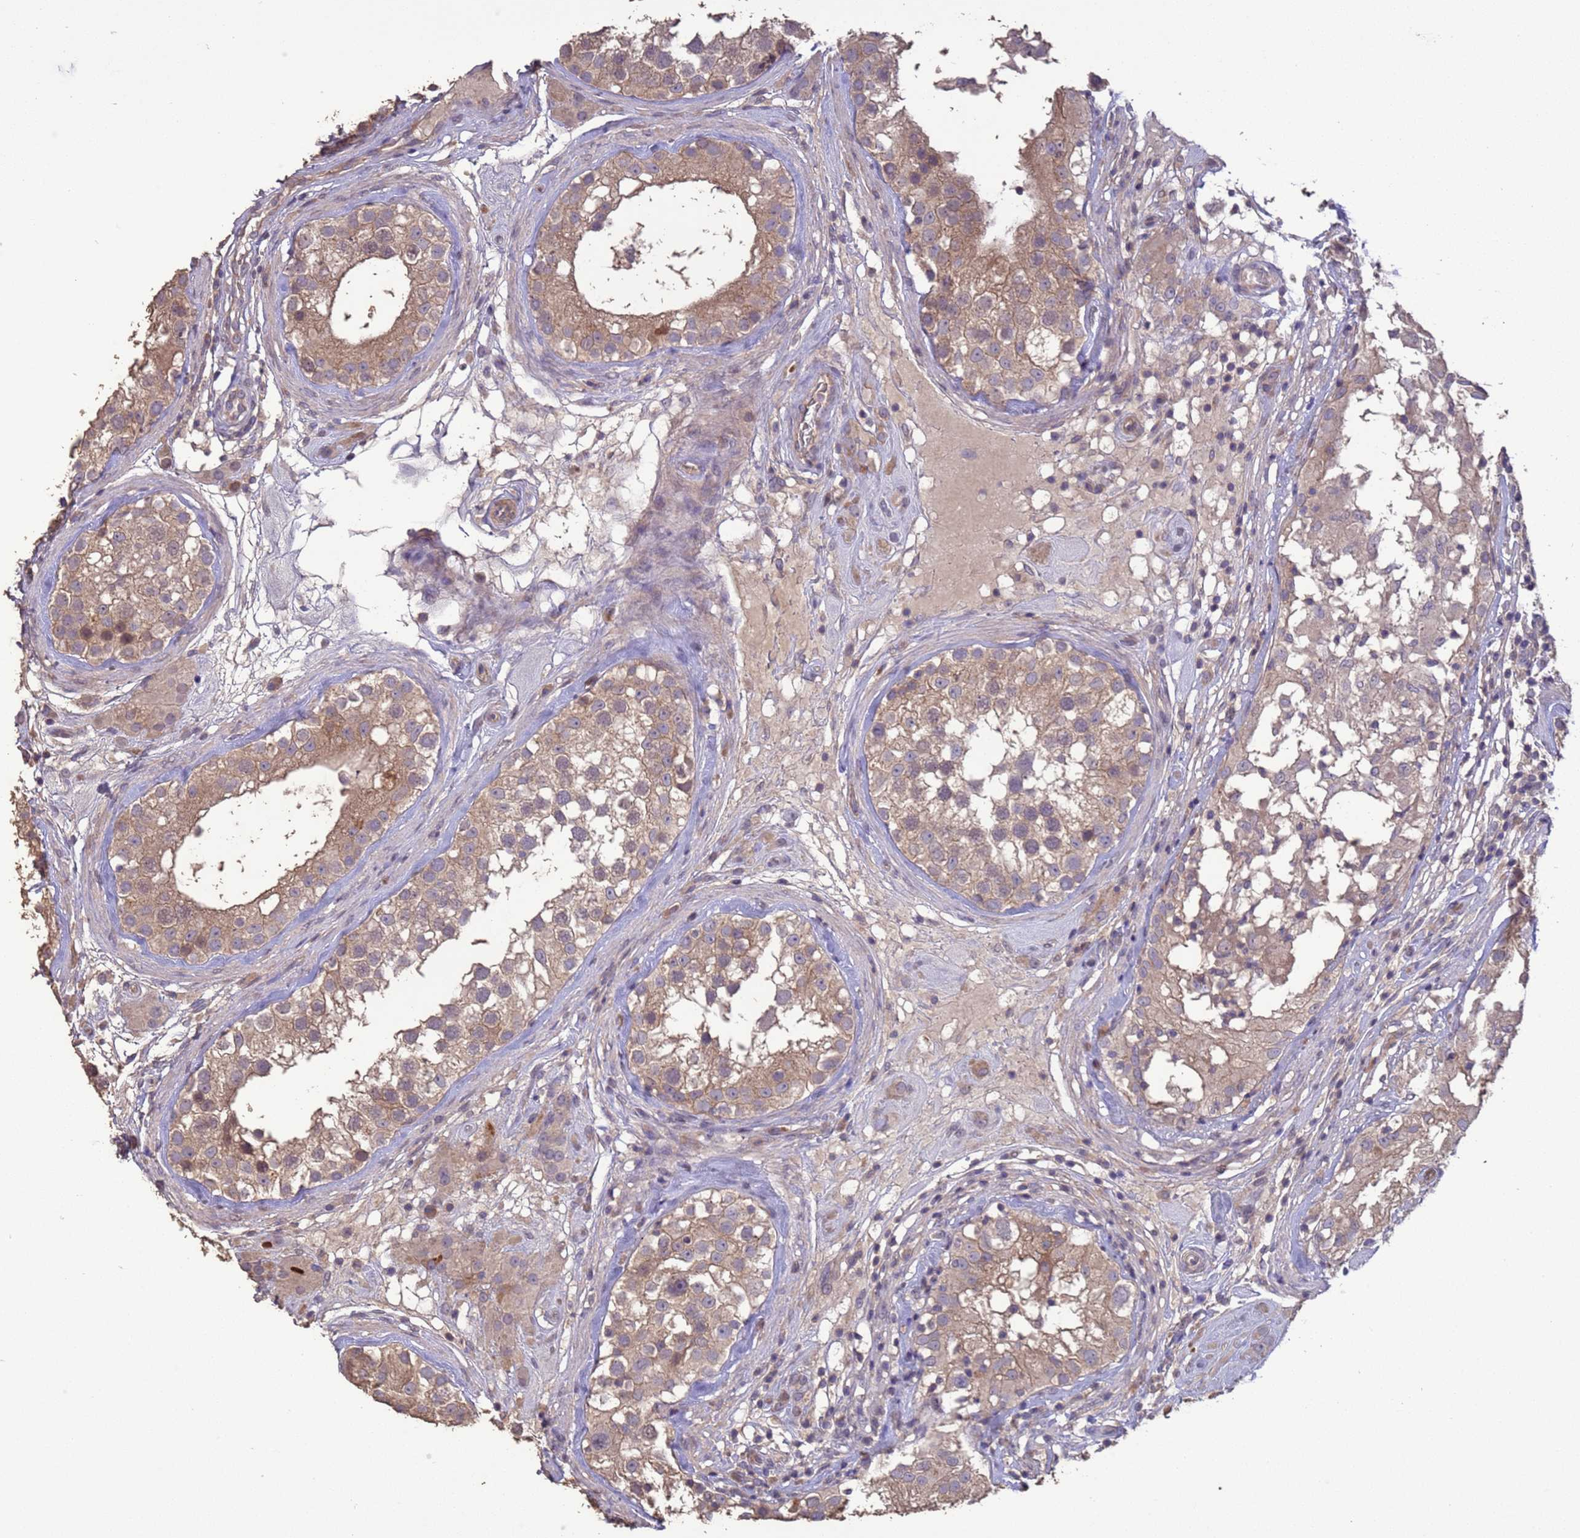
{"staining": {"intensity": "moderate", "quantity": ">75%", "location": "cytoplasmic/membranous"}, "tissue": "testis", "cell_type": "Cells in seminiferous ducts", "image_type": "normal", "snomed": [{"axis": "morphology", "description": "Normal tissue, NOS"}, {"axis": "topography", "description": "Testis"}], "caption": "Immunohistochemistry (IHC) micrograph of unremarkable human testis stained for a protein (brown), which shows medium levels of moderate cytoplasmic/membranous expression in about >75% of cells in seminiferous ducts.", "gene": "SLC9B2", "patient": {"sex": "male", "age": 46}}